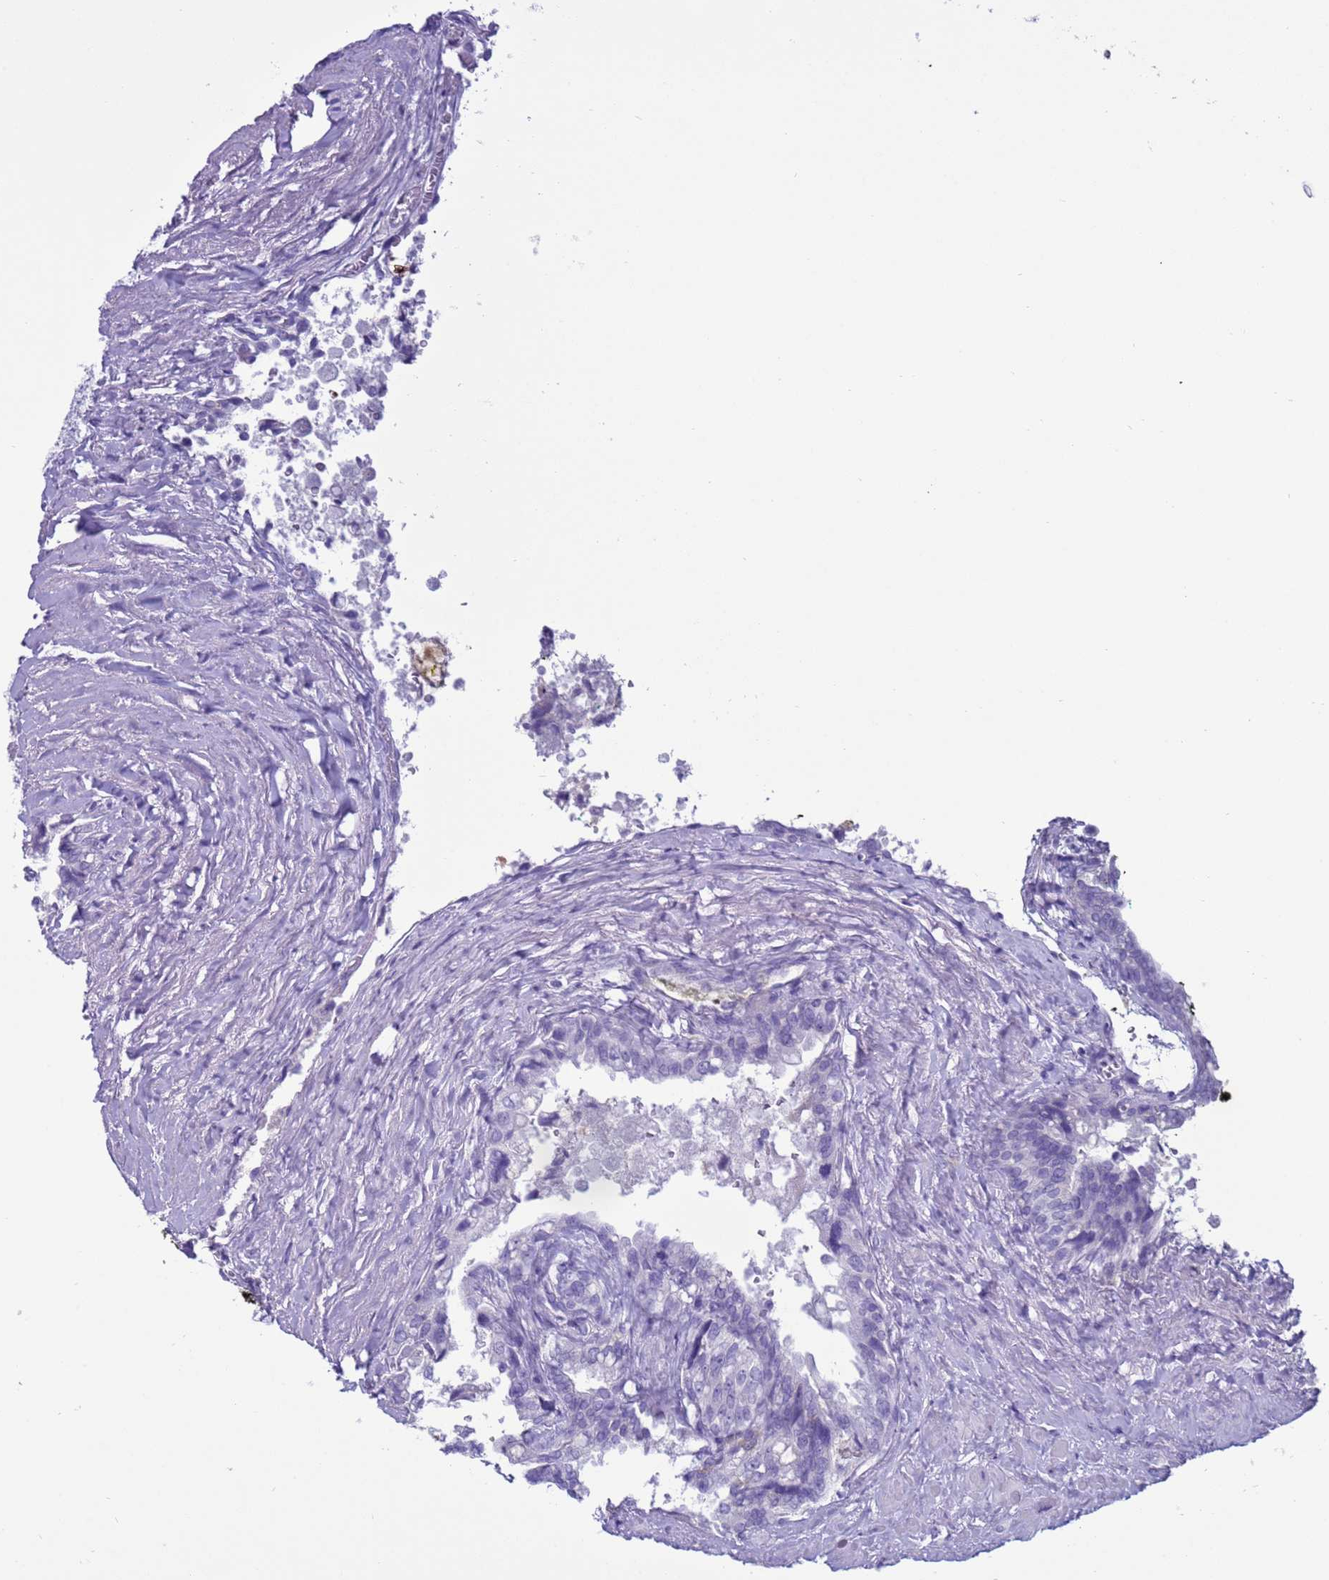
{"staining": {"intensity": "negative", "quantity": "none", "location": "none"}, "tissue": "seminal vesicle", "cell_type": "Glandular cells", "image_type": "normal", "snomed": [{"axis": "morphology", "description": "Normal tissue, NOS"}, {"axis": "topography", "description": "Seminal veicle"}, {"axis": "topography", "description": "Peripheral nerve tissue"}], "caption": "This image is of unremarkable seminal vesicle stained with IHC to label a protein in brown with the nuclei are counter-stained blue. There is no staining in glandular cells.", "gene": "CST1", "patient": {"sex": "male", "age": 60}}